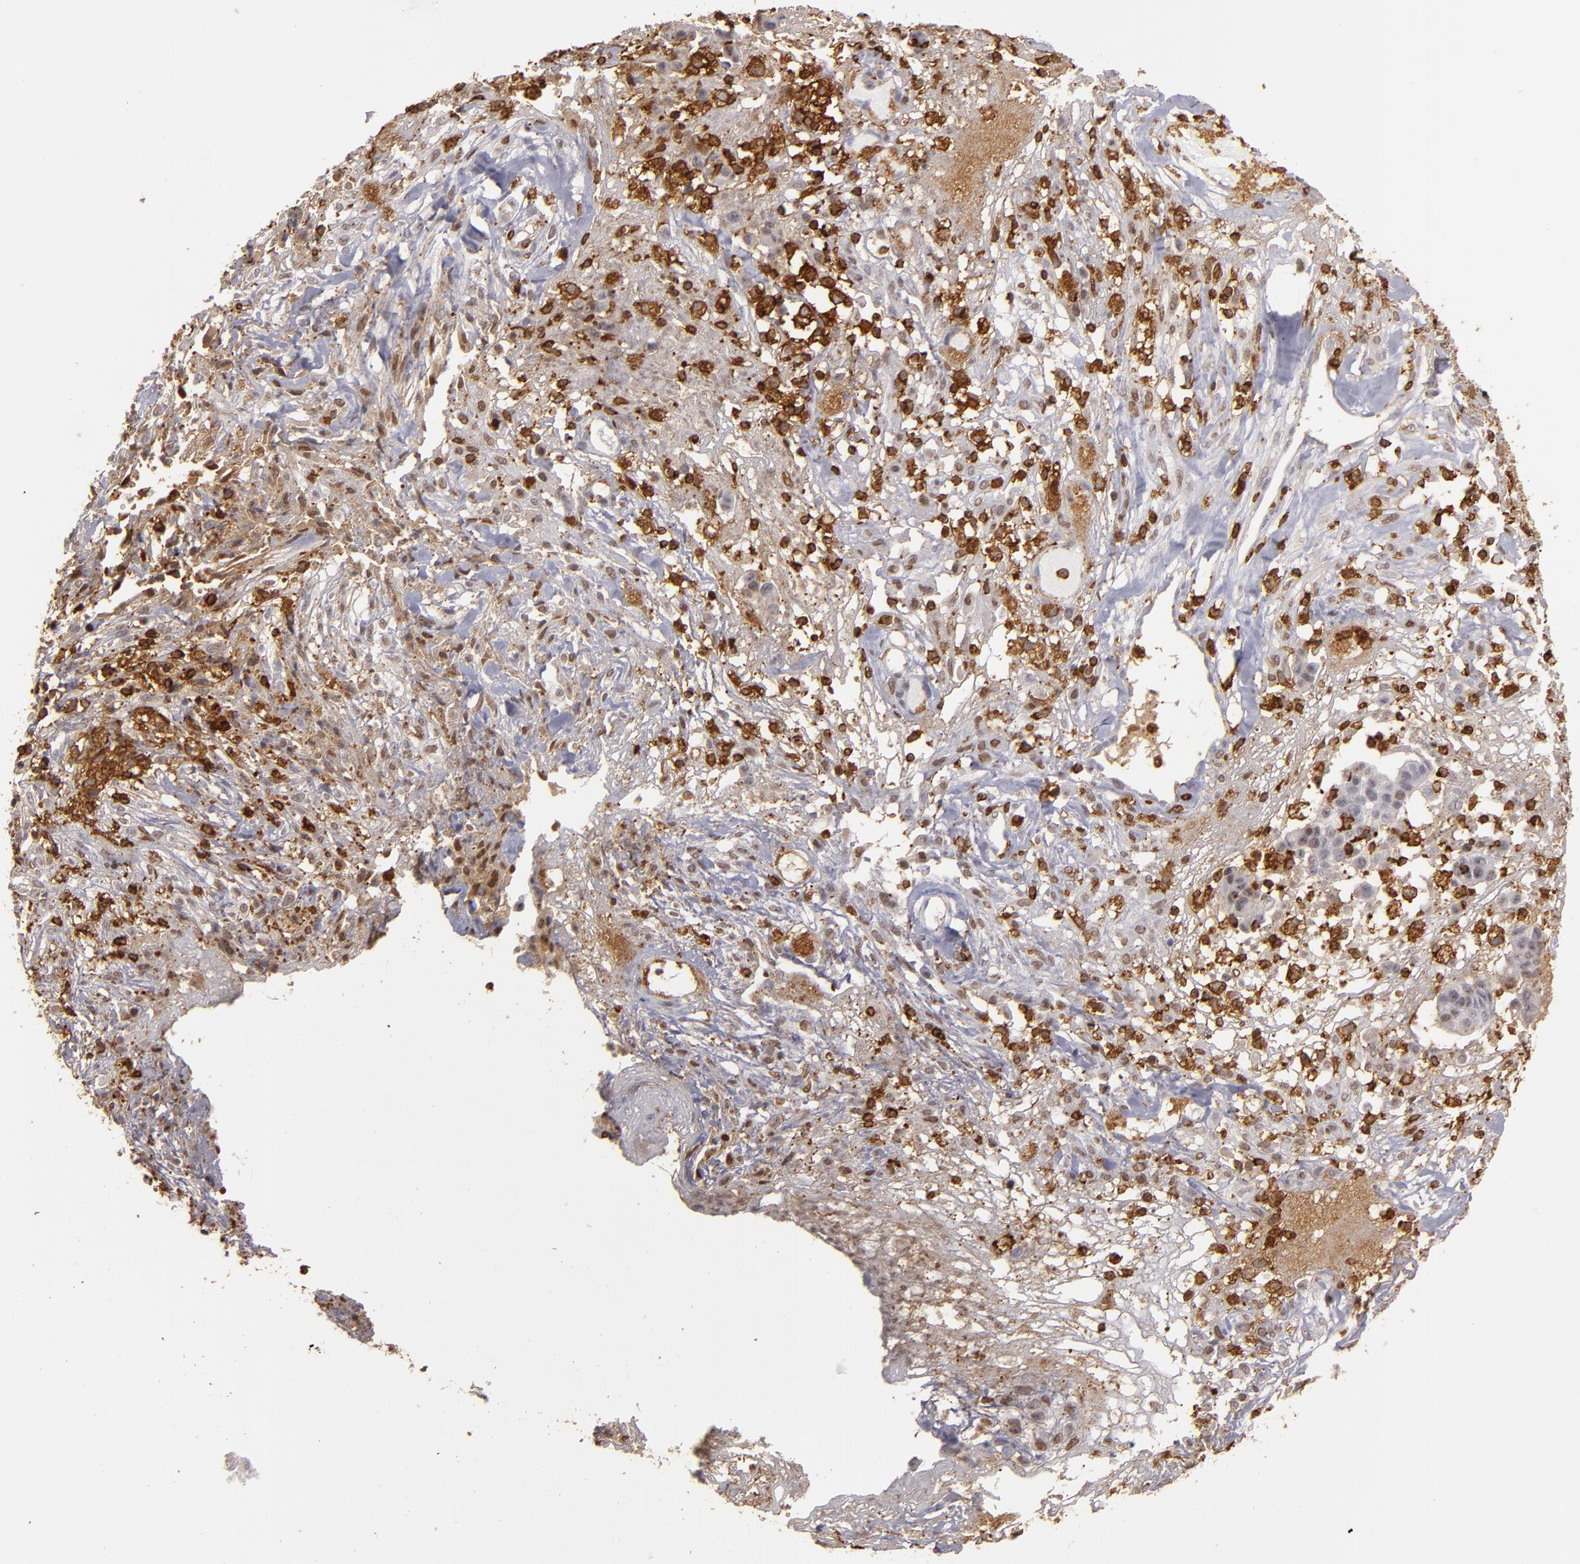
{"staining": {"intensity": "weak", "quantity": "25%-75%", "location": "nuclear"}, "tissue": "ovarian cancer", "cell_type": "Tumor cells", "image_type": "cancer", "snomed": [{"axis": "morphology", "description": "Carcinoma, endometroid"}, {"axis": "topography", "description": "Ovary"}], "caption": "The image shows immunohistochemical staining of ovarian cancer. There is weak nuclear staining is appreciated in approximately 25%-75% of tumor cells.", "gene": "WAS", "patient": {"sex": "female", "age": 42}}